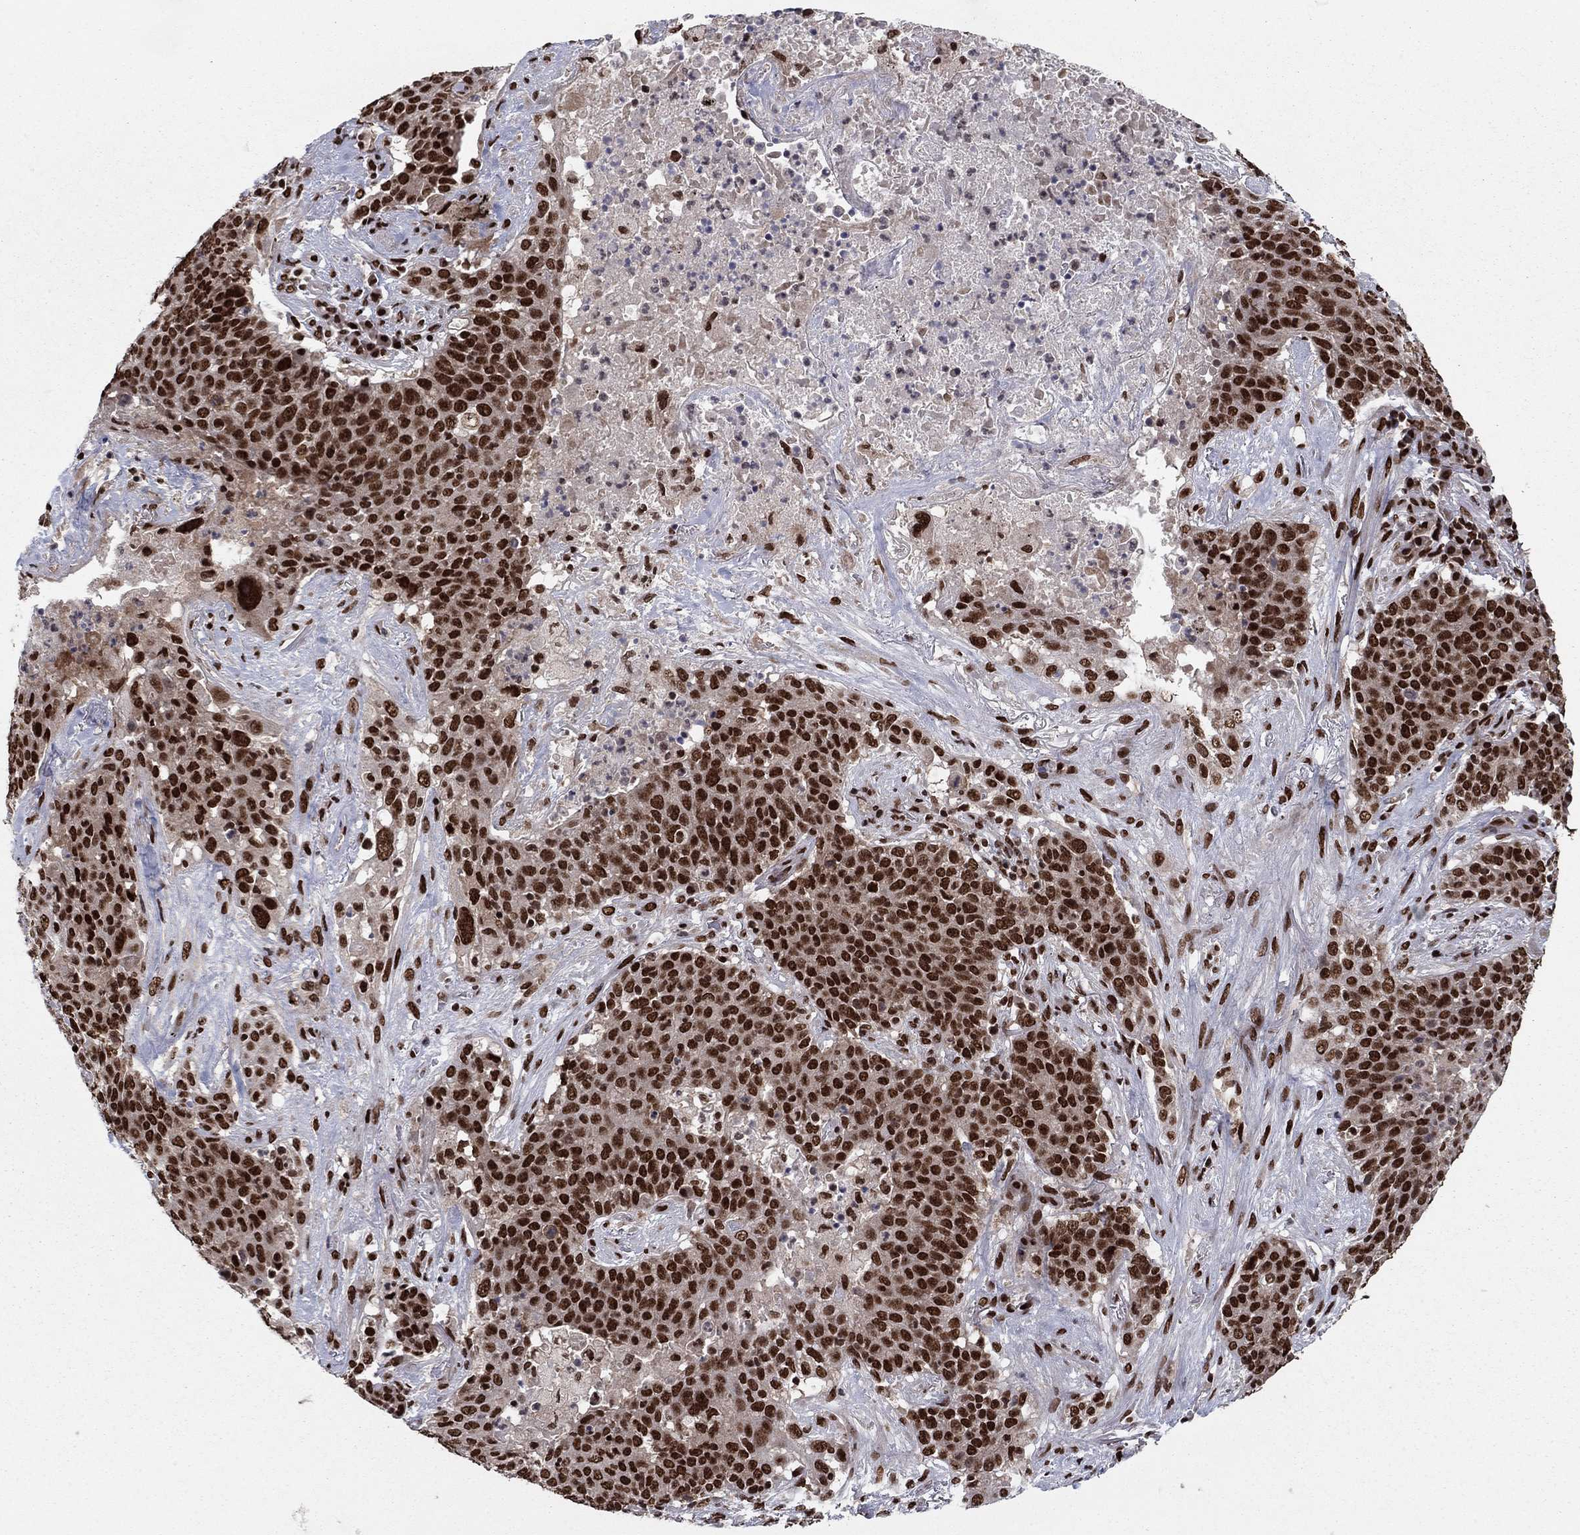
{"staining": {"intensity": "strong", "quantity": ">75%", "location": "nuclear"}, "tissue": "lung cancer", "cell_type": "Tumor cells", "image_type": "cancer", "snomed": [{"axis": "morphology", "description": "Squamous cell carcinoma, NOS"}, {"axis": "topography", "description": "Lung"}], "caption": "An IHC micrograph of neoplastic tissue is shown. Protein staining in brown highlights strong nuclear positivity in lung cancer within tumor cells. The protein of interest is stained brown, and the nuclei are stained in blue (DAB IHC with brightfield microscopy, high magnification).", "gene": "USP54", "patient": {"sex": "male", "age": 82}}